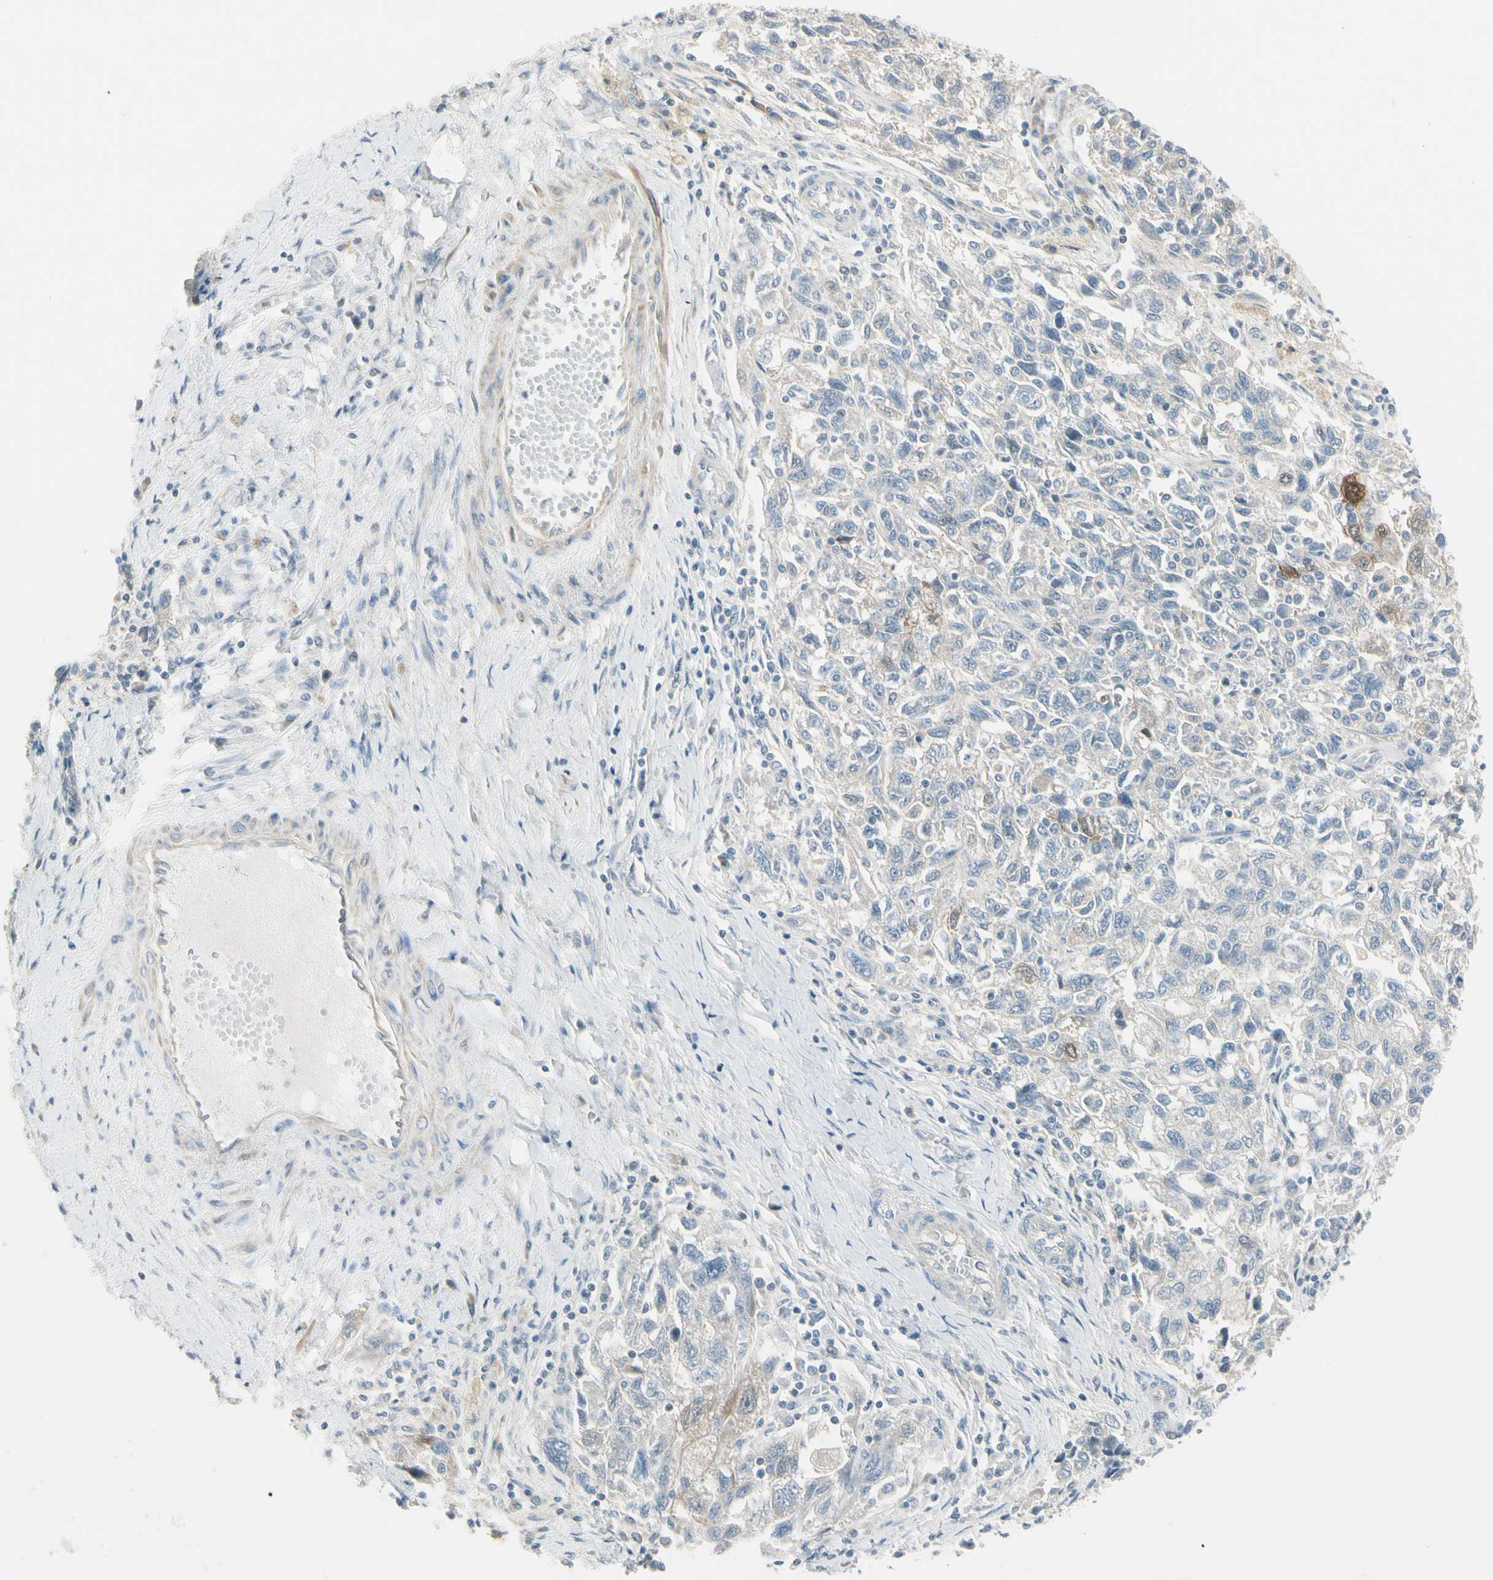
{"staining": {"intensity": "negative", "quantity": "none", "location": "none"}, "tissue": "ovarian cancer", "cell_type": "Tumor cells", "image_type": "cancer", "snomed": [{"axis": "morphology", "description": "Carcinoma, NOS"}, {"axis": "morphology", "description": "Cystadenocarcinoma, serous, NOS"}, {"axis": "topography", "description": "Ovary"}], "caption": "A high-resolution photomicrograph shows immunohistochemistry staining of ovarian cancer (serous cystadenocarcinoma), which demonstrates no significant positivity in tumor cells.", "gene": "CYP2E1", "patient": {"sex": "female", "age": 69}}